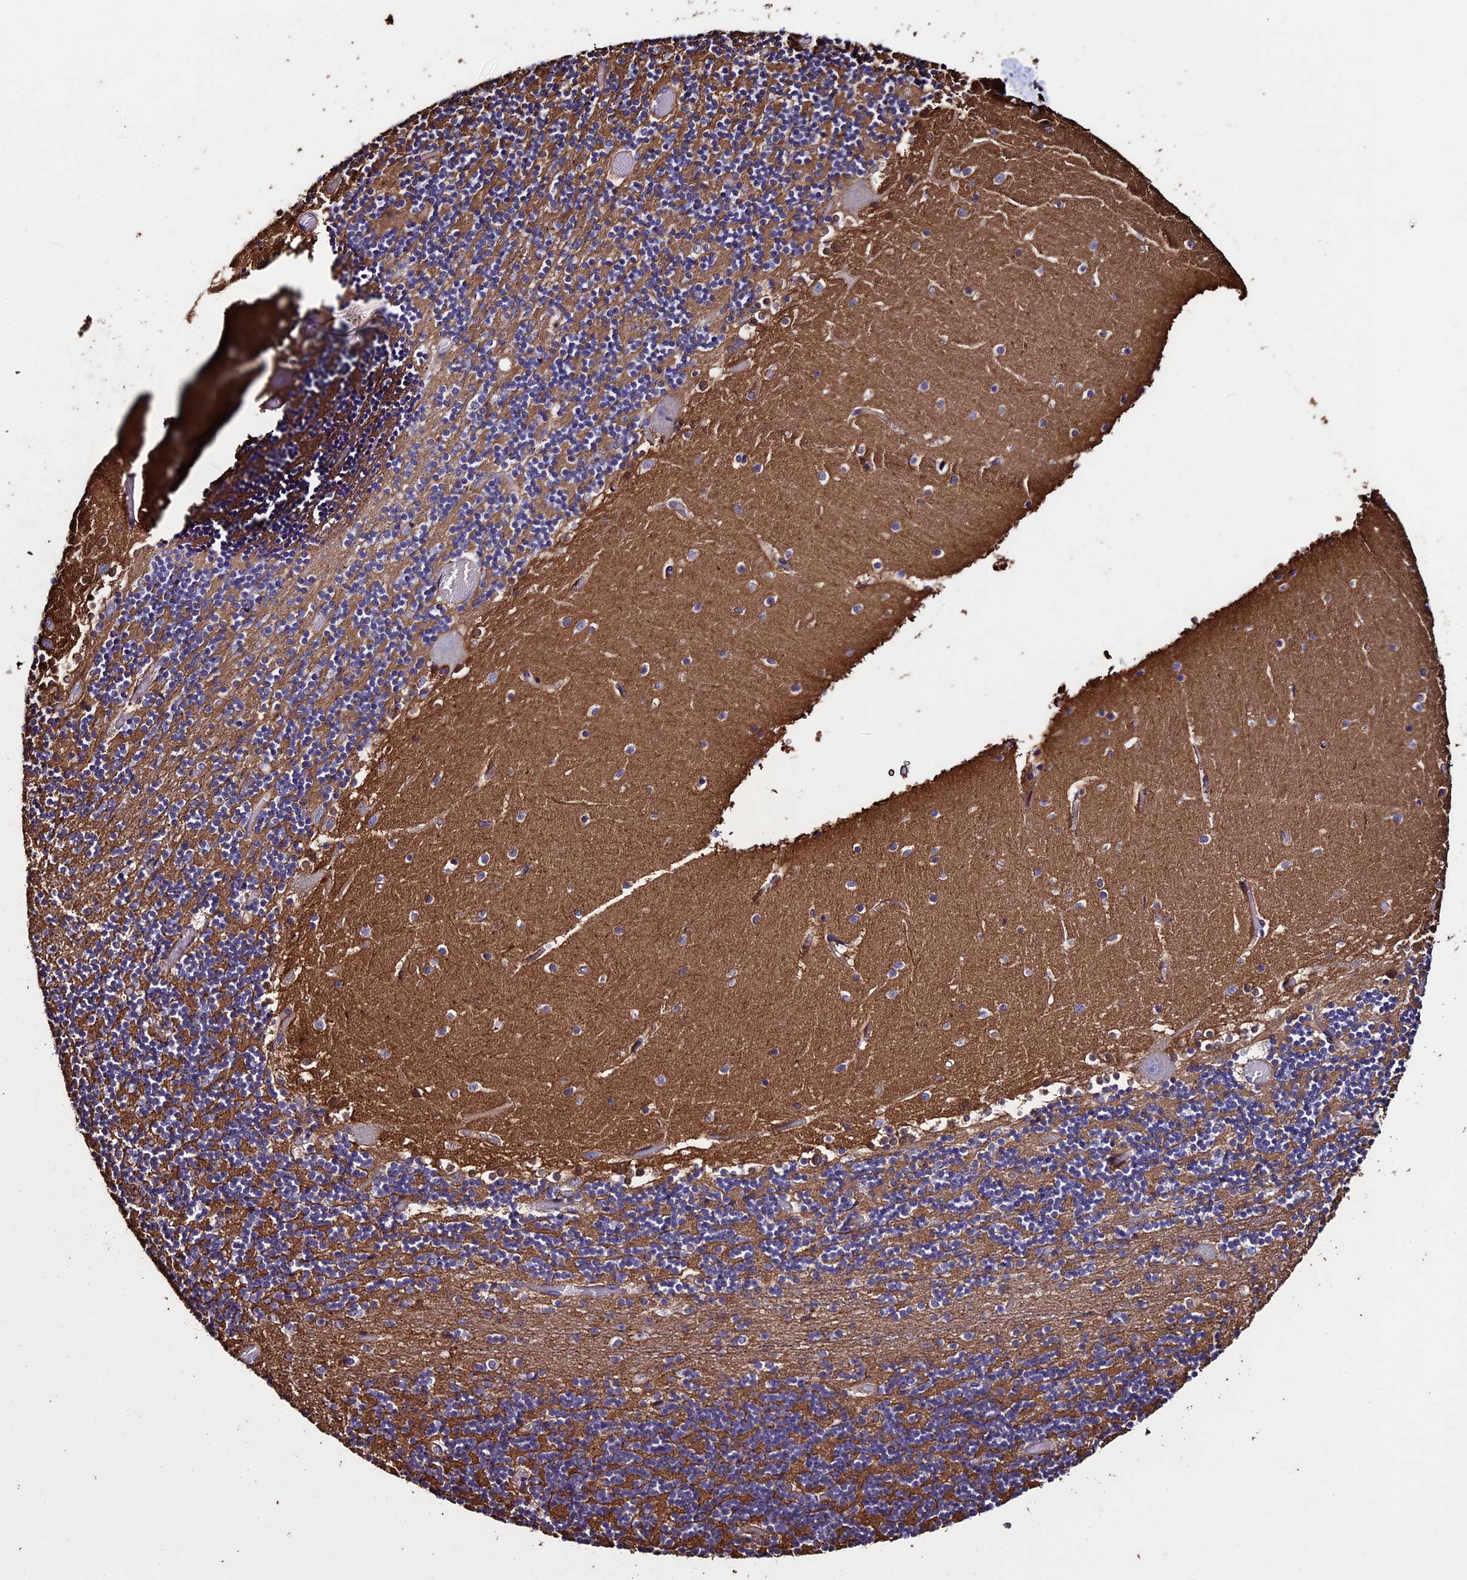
{"staining": {"intensity": "weak", "quantity": "<25%", "location": "cytoplasmic/membranous"}, "tissue": "cerebellum", "cell_type": "Cells in granular layer", "image_type": "normal", "snomed": [{"axis": "morphology", "description": "Normal tissue, NOS"}, {"axis": "topography", "description": "Cerebellum"}], "caption": "DAB (3,3'-diaminobenzidine) immunohistochemical staining of benign human cerebellum shows no significant staining in cells in granular layer. Nuclei are stained in blue.", "gene": "USB1", "patient": {"sex": "female", "age": 28}}